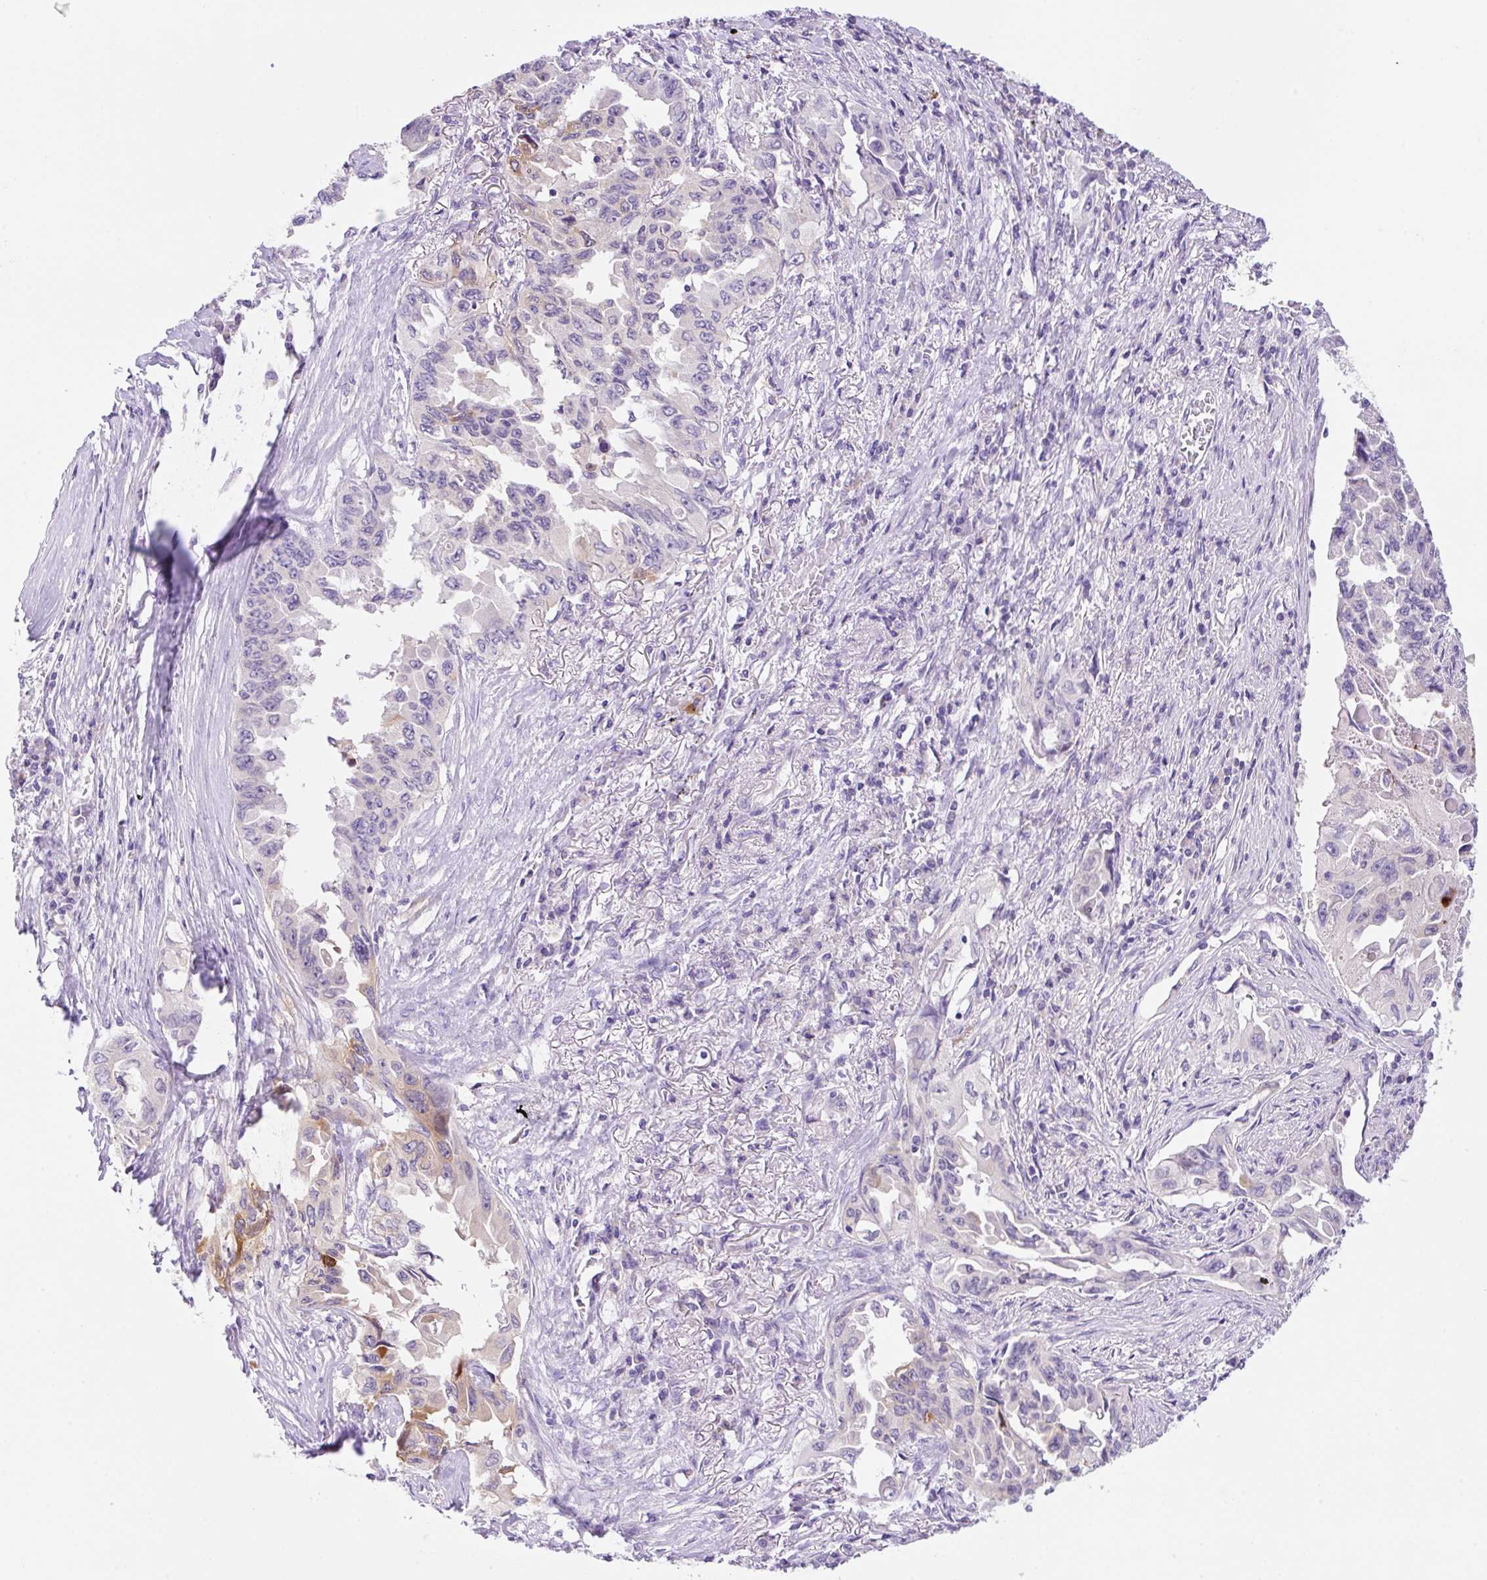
{"staining": {"intensity": "weak", "quantity": "<25%", "location": "cytoplasmic/membranous"}, "tissue": "lung cancer", "cell_type": "Tumor cells", "image_type": "cancer", "snomed": [{"axis": "morphology", "description": "Adenocarcinoma, NOS"}, {"axis": "topography", "description": "Lung"}], "caption": "This histopathology image is of adenocarcinoma (lung) stained with IHC to label a protein in brown with the nuclei are counter-stained blue. There is no expression in tumor cells. (DAB (3,3'-diaminobenzidine) IHC visualized using brightfield microscopy, high magnification).", "gene": "NDST3", "patient": {"sex": "female", "age": 51}}